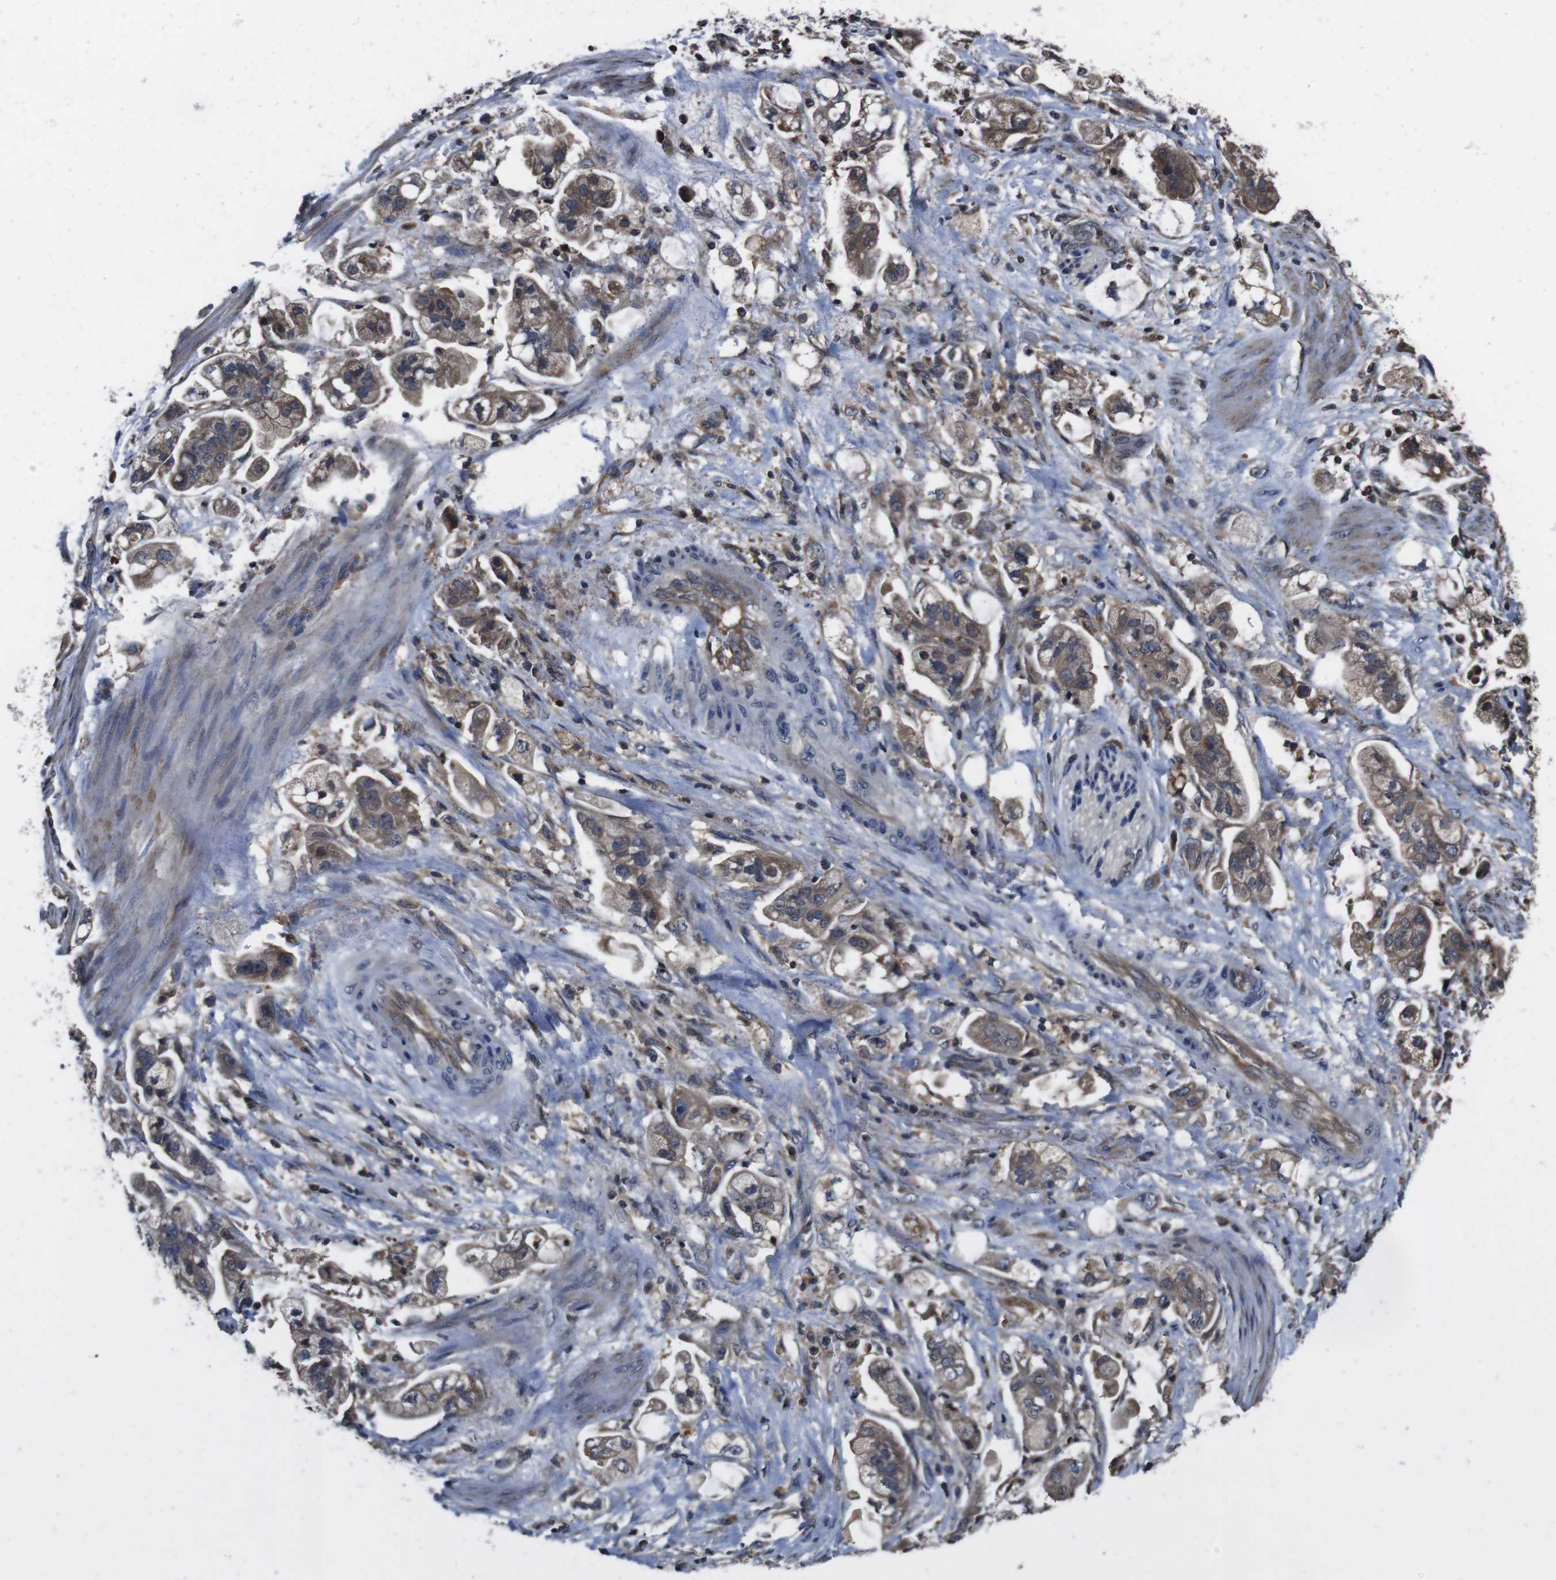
{"staining": {"intensity": "moderate", "quantity": ">75%", "location": "cytoplasmic/membranous"}, "tissue": "stomach cancer", "cell_type": "Tumor cells", "image_type": "cancer", "snomed": [{"axis": "morphology", "description": "Adenocarcinoma, NOS"}, {"axis": "topography", "description": "Stomach"}], "caption": "The photomicrograph displays immunohistochemical staining of adenocarcinoma (stomach). There is moderate cytoplasmic/membranous staining is seen in about >75% of tumor cells.", "gene": "CXCL11", "patient": {"sex": "male", "age": 62}}